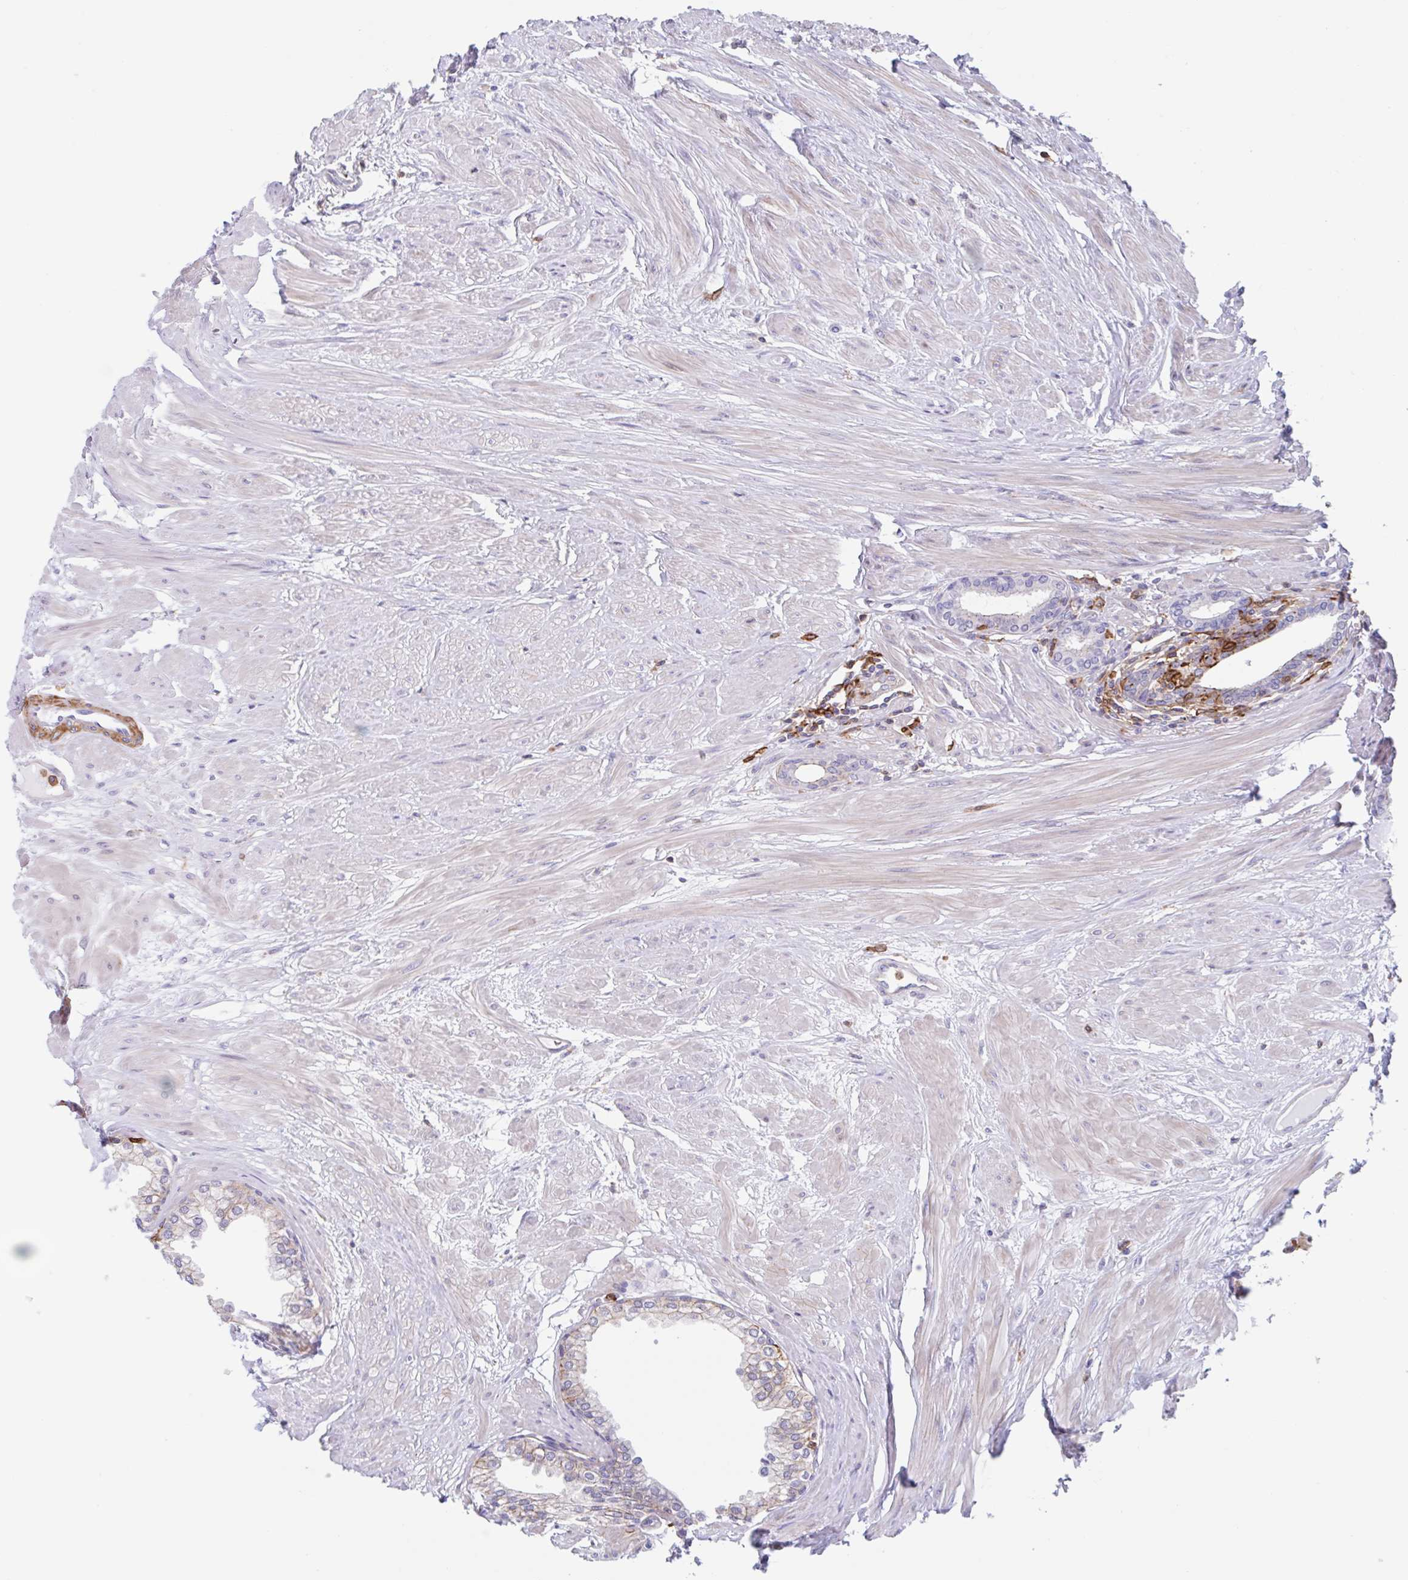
{"staining": {"intensity": "moderate", "quantity": "25%-75%", "location": "cytoplasmic/membranous"}, "tissue": "prostate", "cell_type": "Glandular cells", "image_type": "normal", "snomed": [{"axis": "morphology", "description": "Normal tissue, NOS"}, {"axis": "topography", "description": "Prostate"}, {"axis": "topography", "description": "Peripheral nerve tissue"}], "caption": "This is a histology image of immunohistochemistry (IHC) staining of normal prostate, which shows moderate staining in the cytoplasmic/membranous of glandular cells.", "gene": "EFHD1", "patient": {"sex": "male", "age": 55}}